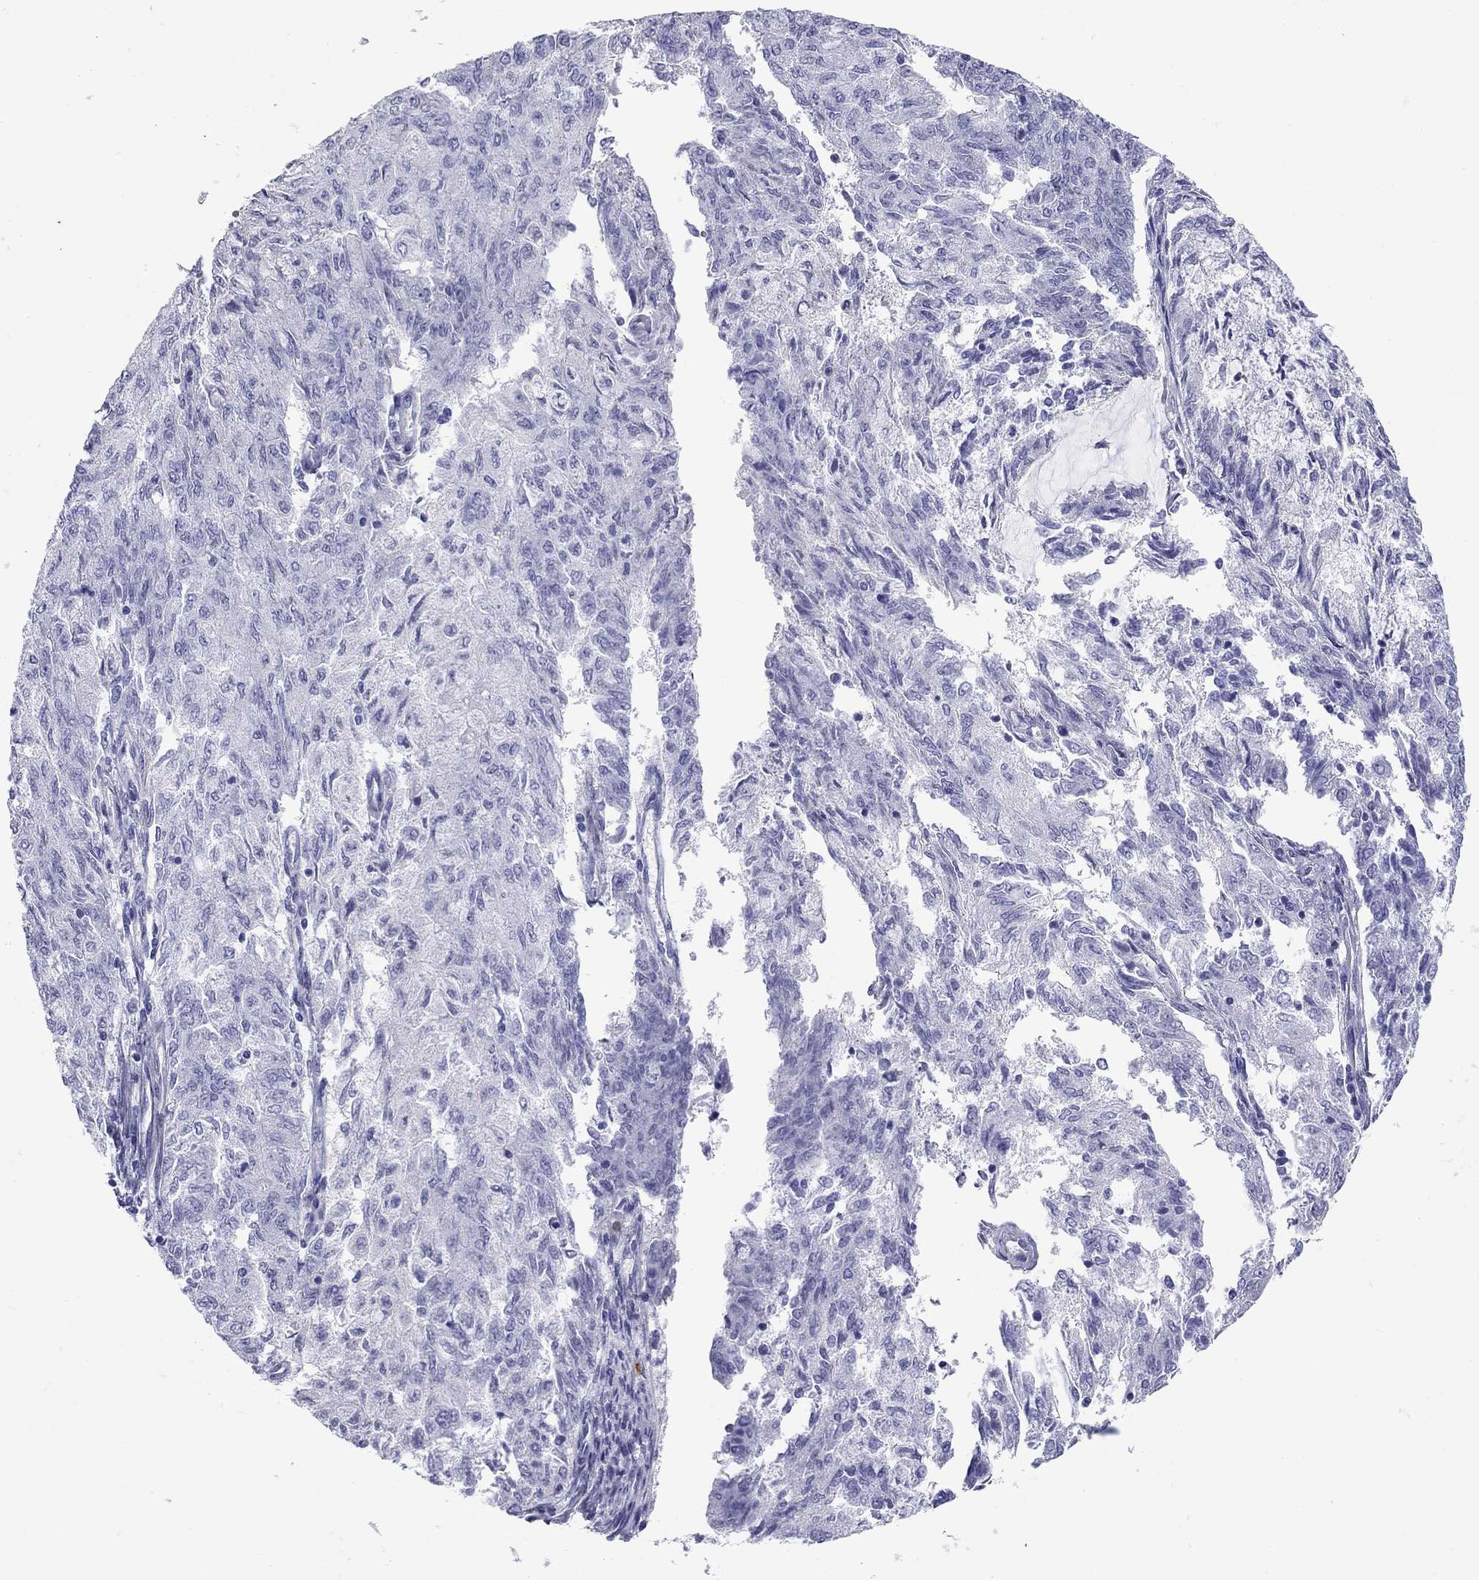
{"staining": {"intensity": "negative", "quantity": "none", "location": "none"}, "tissue": "endometrial cancer", "cell_type": "Tumor cells", "image_type": "cancer", "snomed": [{"axis": "morphology", "description": "Adenocarcinoma, NOS"}, {"axis": "topography", "description": "Endometrium"}], "caption": "High power microscopy photomicrograph of an immunohistochemistry micrograph of endometrial adenocarcinoma, revealing no significant positivity in tumor cells.", "gene": "C8orf88", "patient": {"sex": "female", "age": 82}}